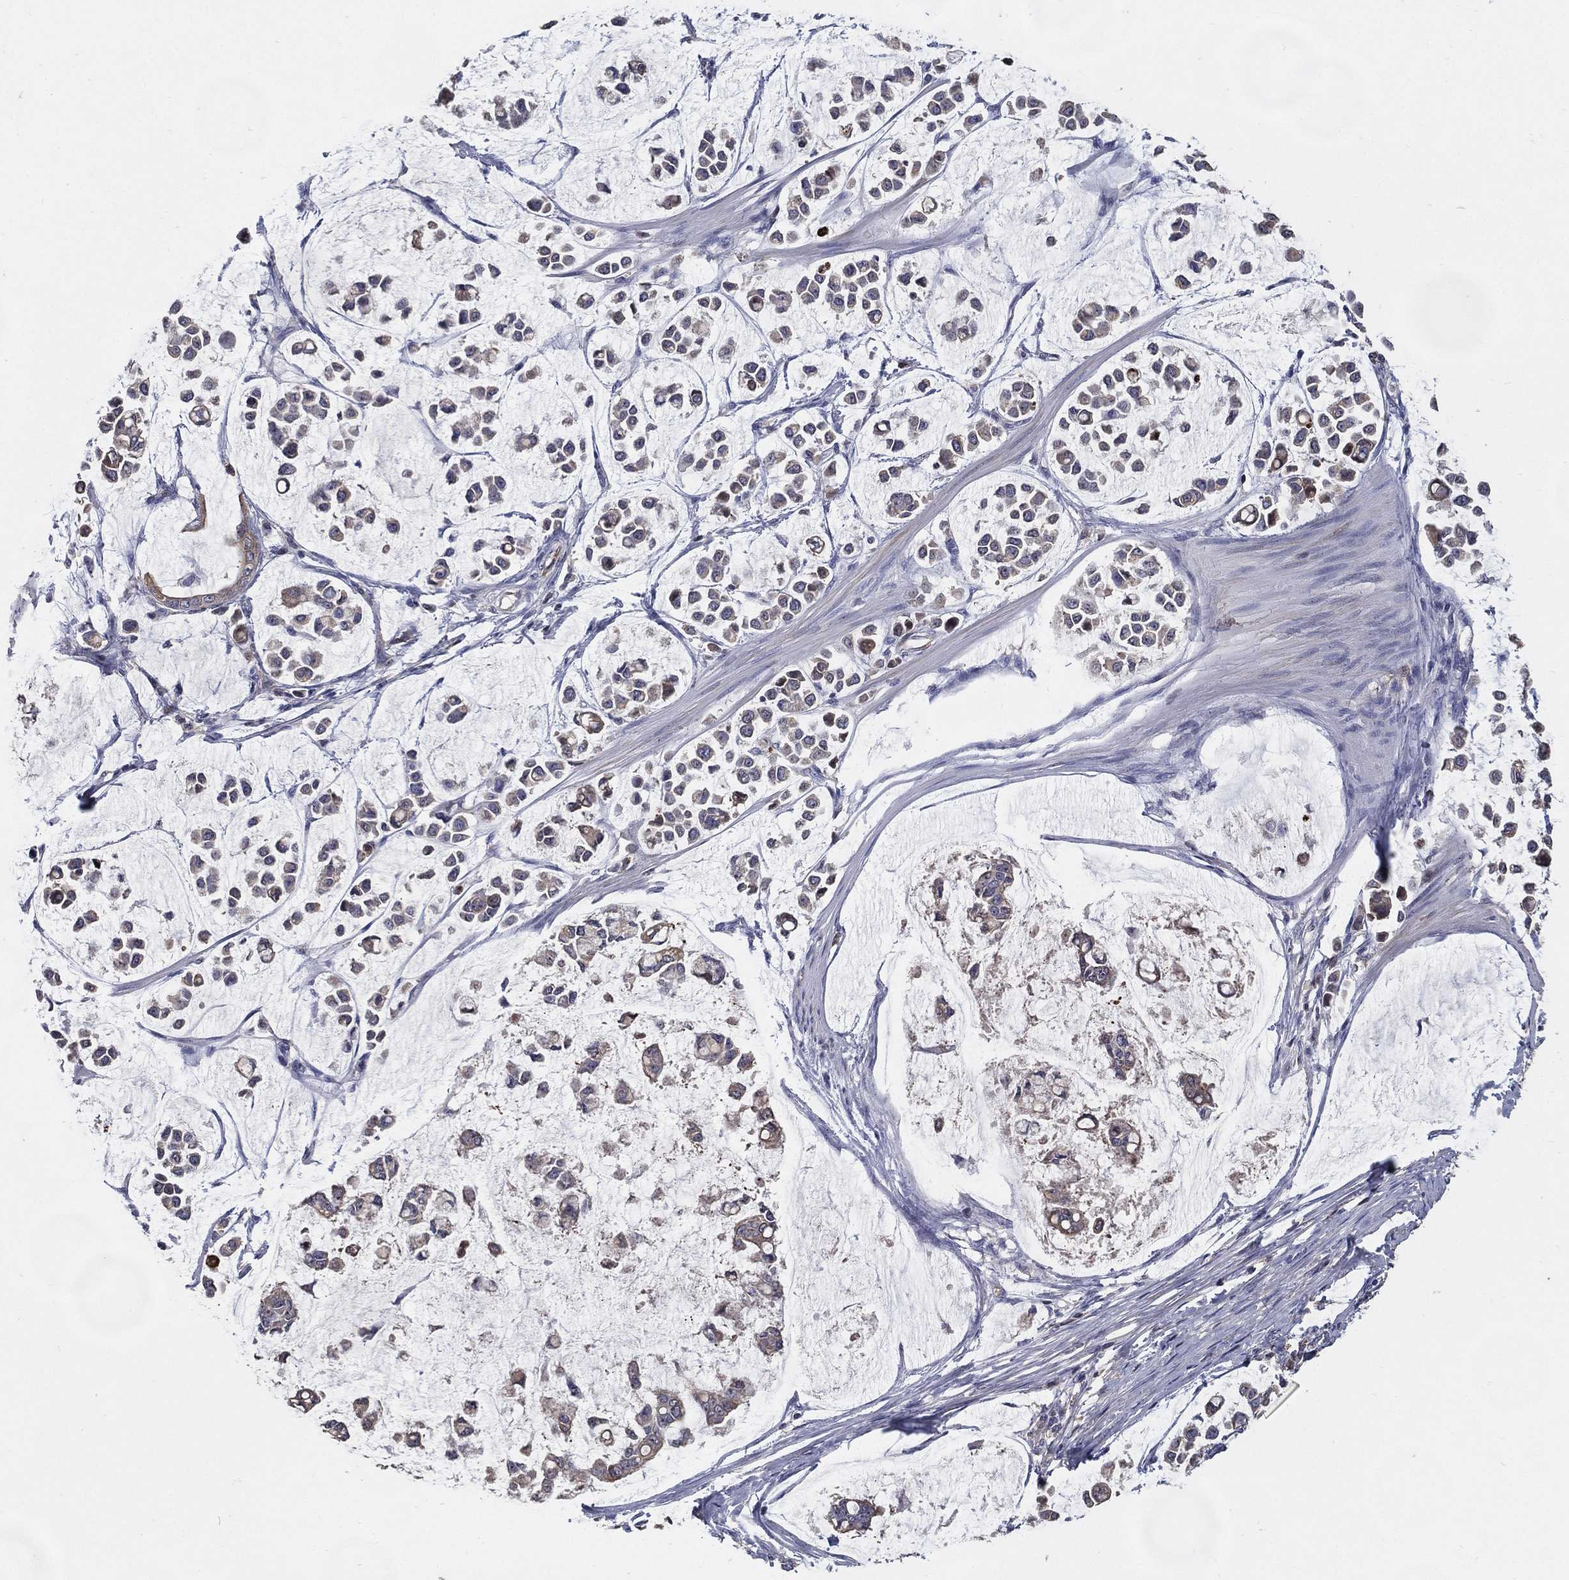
{"staining": {"intensity": "negative", "quantity": "none", "location": "none"}, "tissue": "stomach cancer", "cell_type": "Tumor cells", "image_type": "cancer", "snomed": [{"axis": "morphology", "description": "Adenocarcinoma, NOS"}, {"axis": "topography", "description": "Stomach"}], "caption": "IHC of human adenocarcinoma (stomach) reveals no staining in tumor cells.", "gene": "EFNA1", "patient": {"sex": "male", "age": 82}}